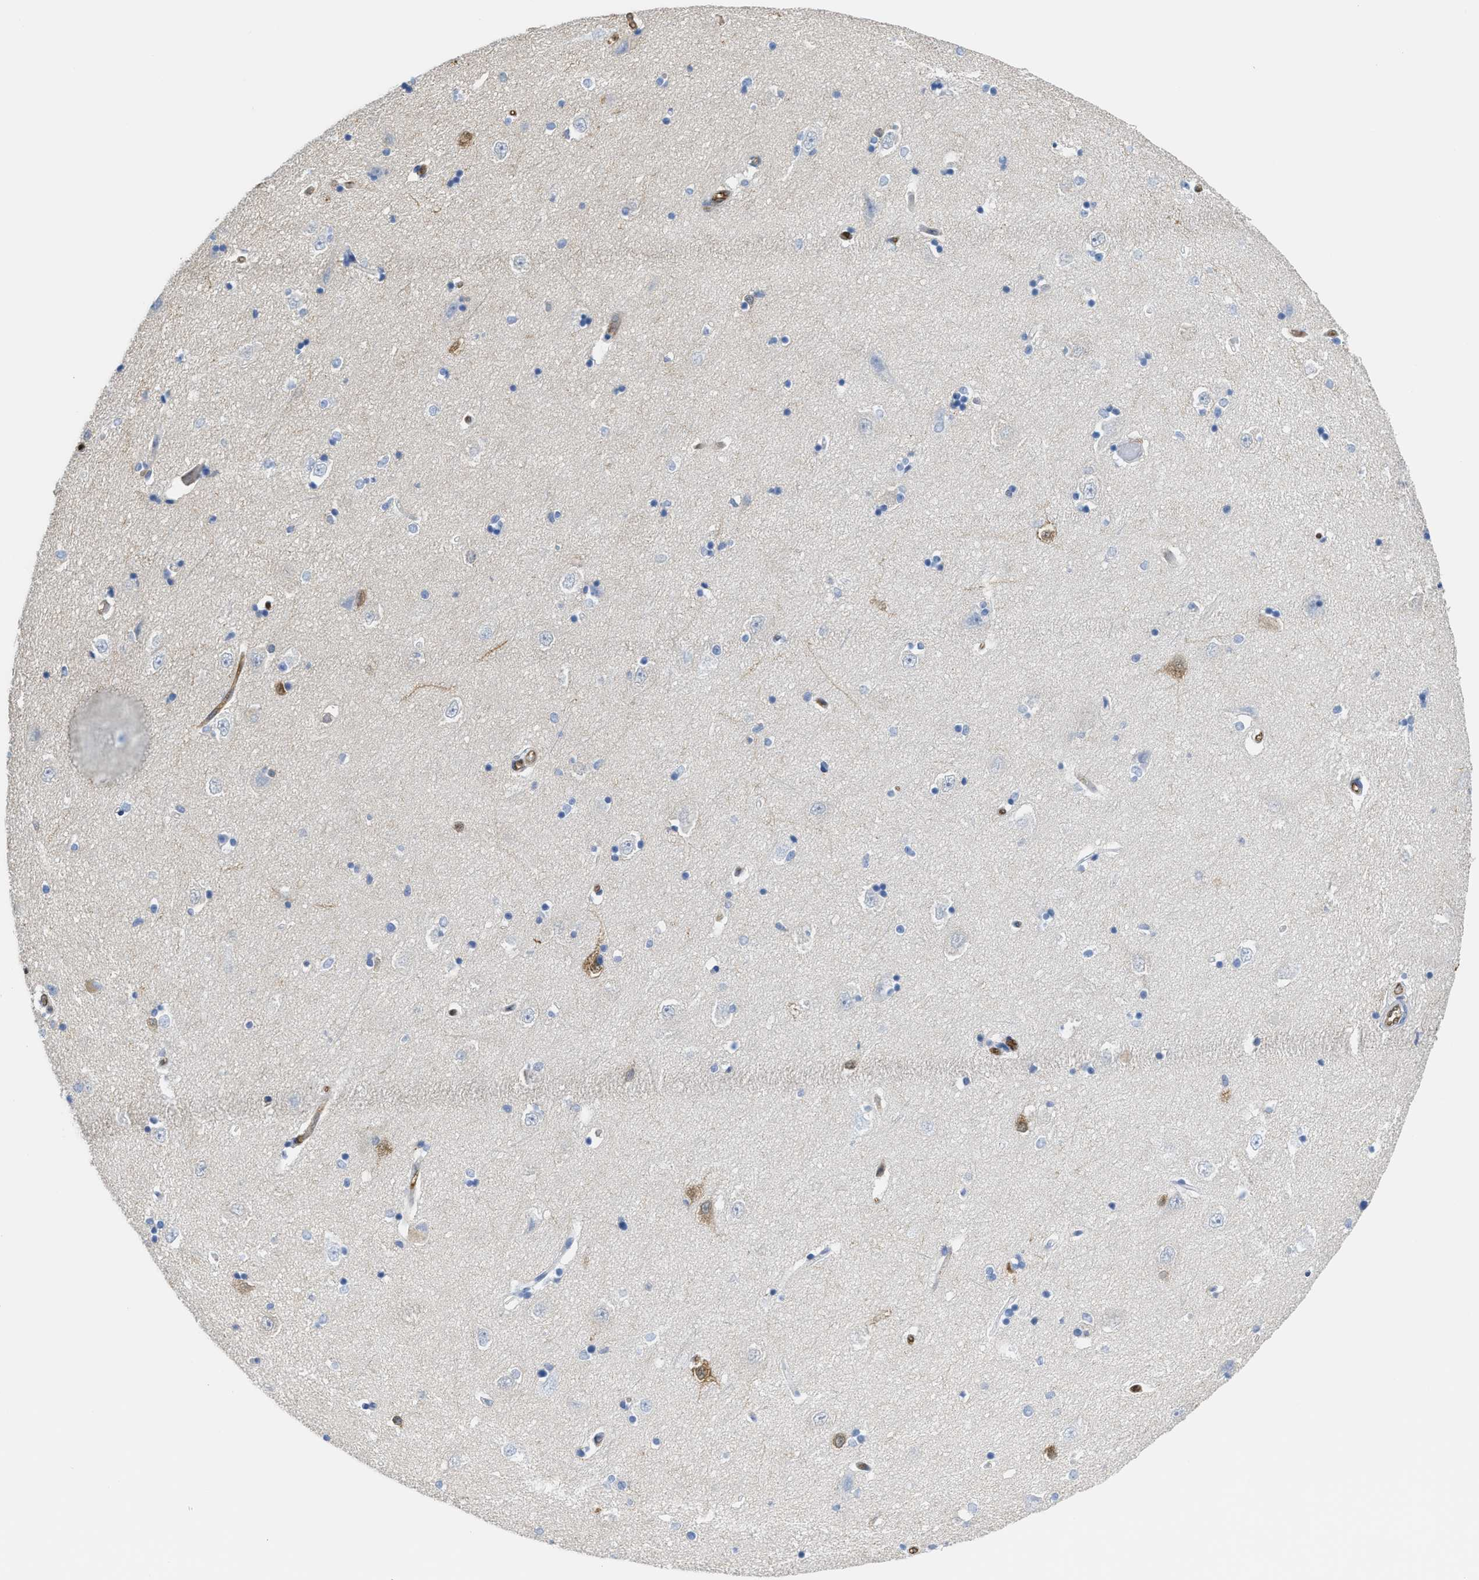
{"staining": {"intensity": "weak", "quantity": "<25%", "location": "cytoplasmic/membranous"}, "tissue": "hippocampus", "cell_type": "Glial cells", "image_type": "normal", "snomed": [{"axis": "morphology", "description": "Normal tissue, NOS"}, {"axis": "topography", "description": "Hippocampus"}], "caption": "A micrograph of hippocampus stained for a protein reveals no brown staining in glial cells.", "gene": "ASS1", "patient": {"sex": "male", "age": 45}}